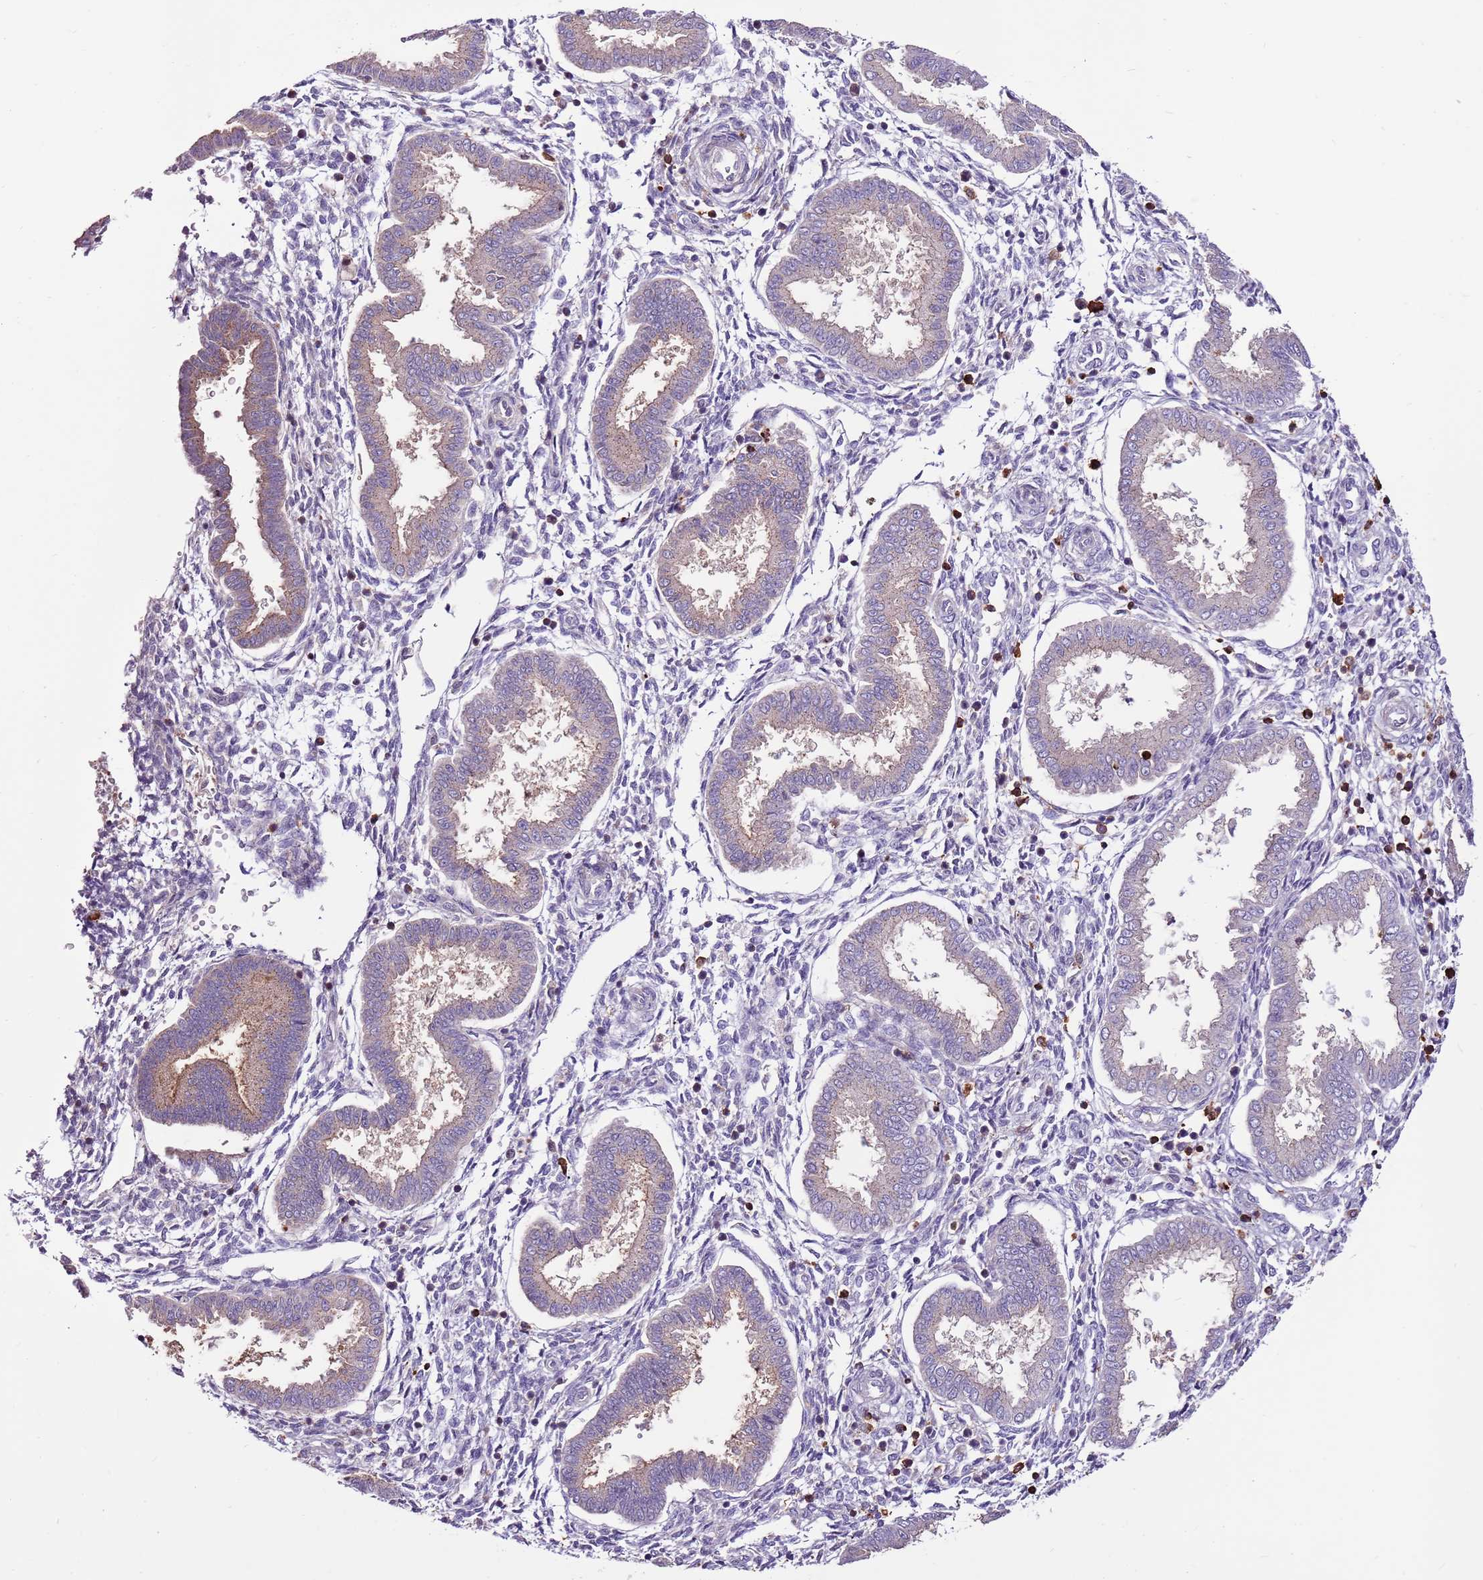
{"staining": {"intensity": "negative", "quantity": "none", "location": "none"}, "tissue": "endometrium", "cell_type": "Cells in endometrial stroma", "image_type": "normal", "snomed": [{"axis": "morphology", "description": "Normal tissue, NOS"}, {"axis": "topography", "description": "Endometrium"}], "caption": "DAB (3,3'-diaminobenzidine) immunohistochemical staining of normal human endometrium shows no significant positivity in cells in endometrial stroma.", "gene": "ZSWIM1", "patient": {"sex": "female", "age": 24}}